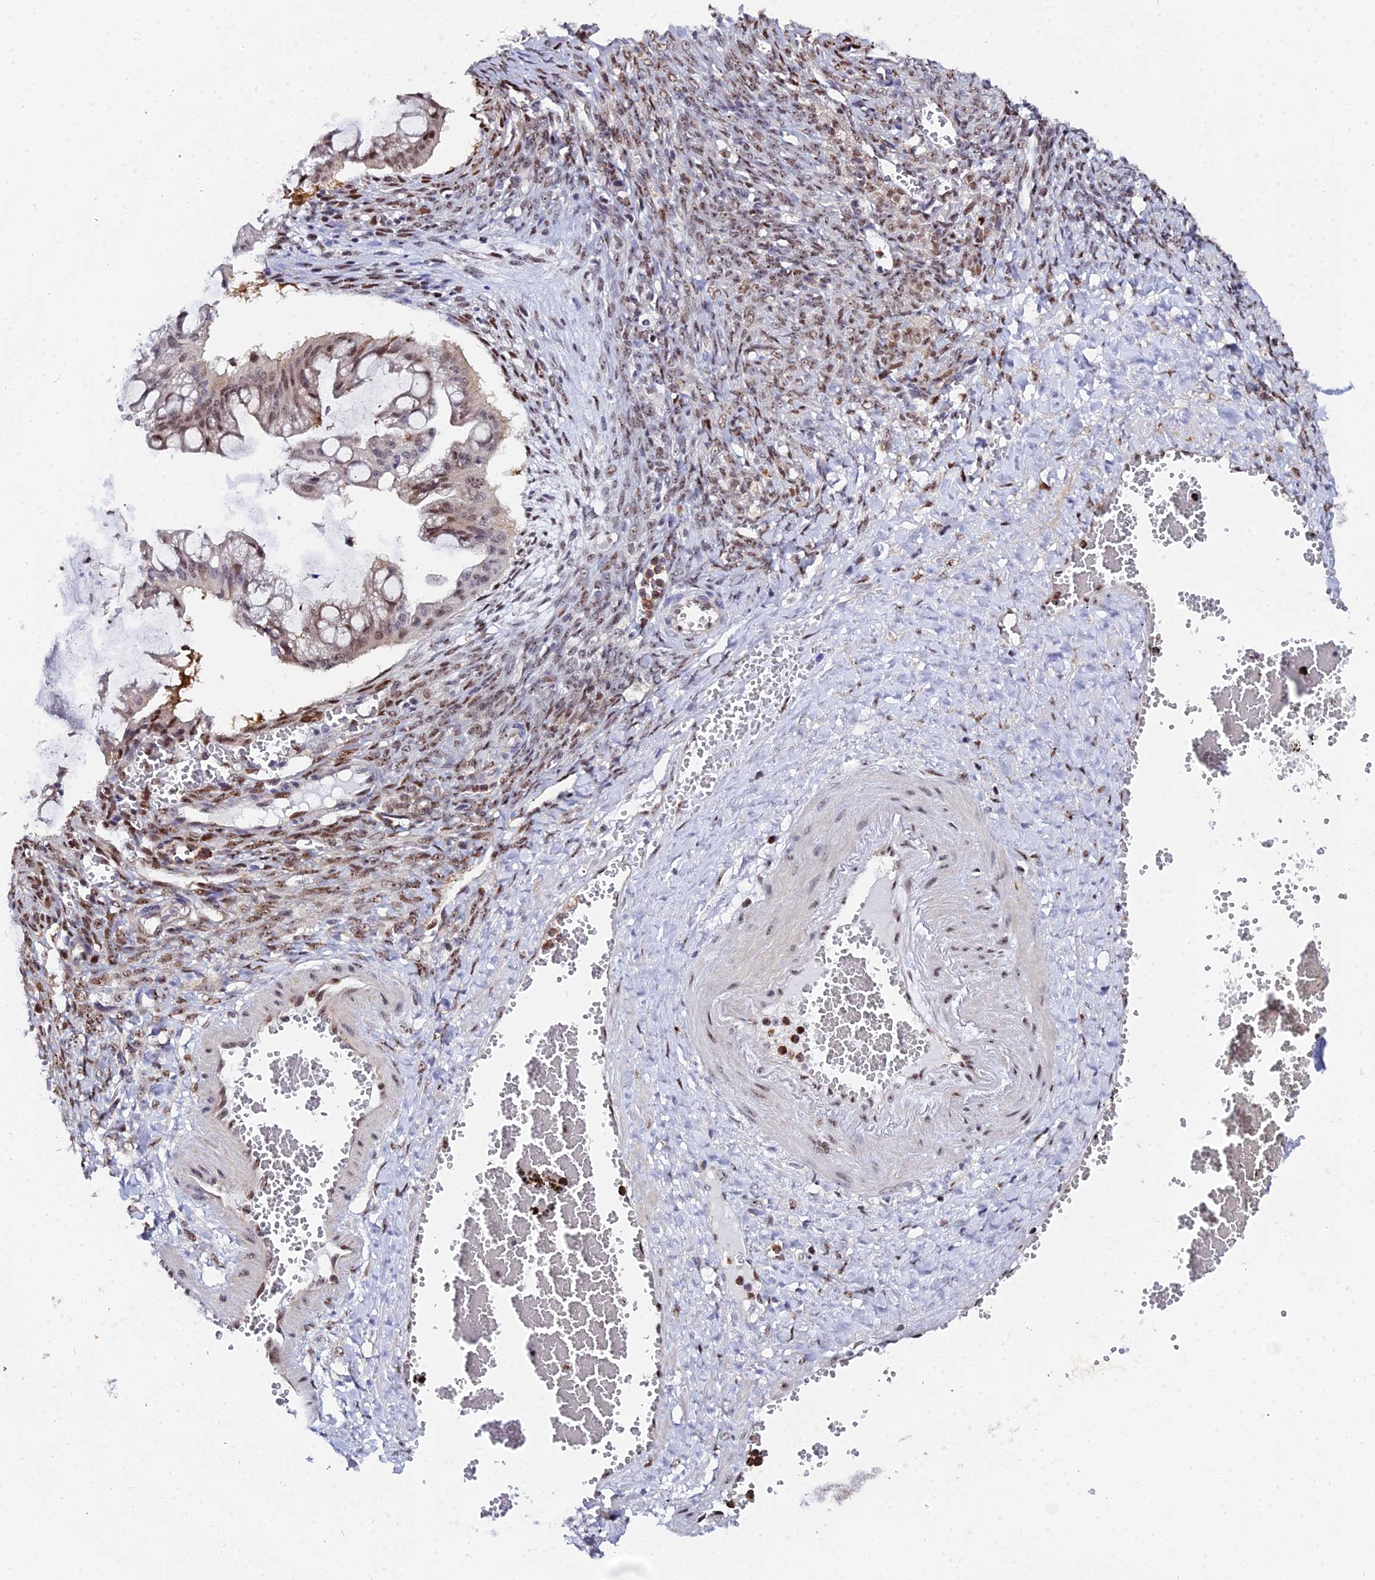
{"staining": {"intensity": "moderate", "quantity": "25%-75%", "location": "nuclear"}, "tissue": "ovarian cancer", "cell_type": "Tumor cells", "image_type": "cancer", "snomed": [{"axis": "morphology", "description": "Cystadenocarcinoma, mucinous, NOS"}, {"axis": "topography", "description": "Ovary"}], "caption": "This image shows ovarian cancer stained with IHC to label a protein in brown. The nuclear of tumor cells show moderate positivity for the protein. Nuclei are counter-stained blue.", "gene": "TIFA", "patient": {"sex": "female", "age": 73}}